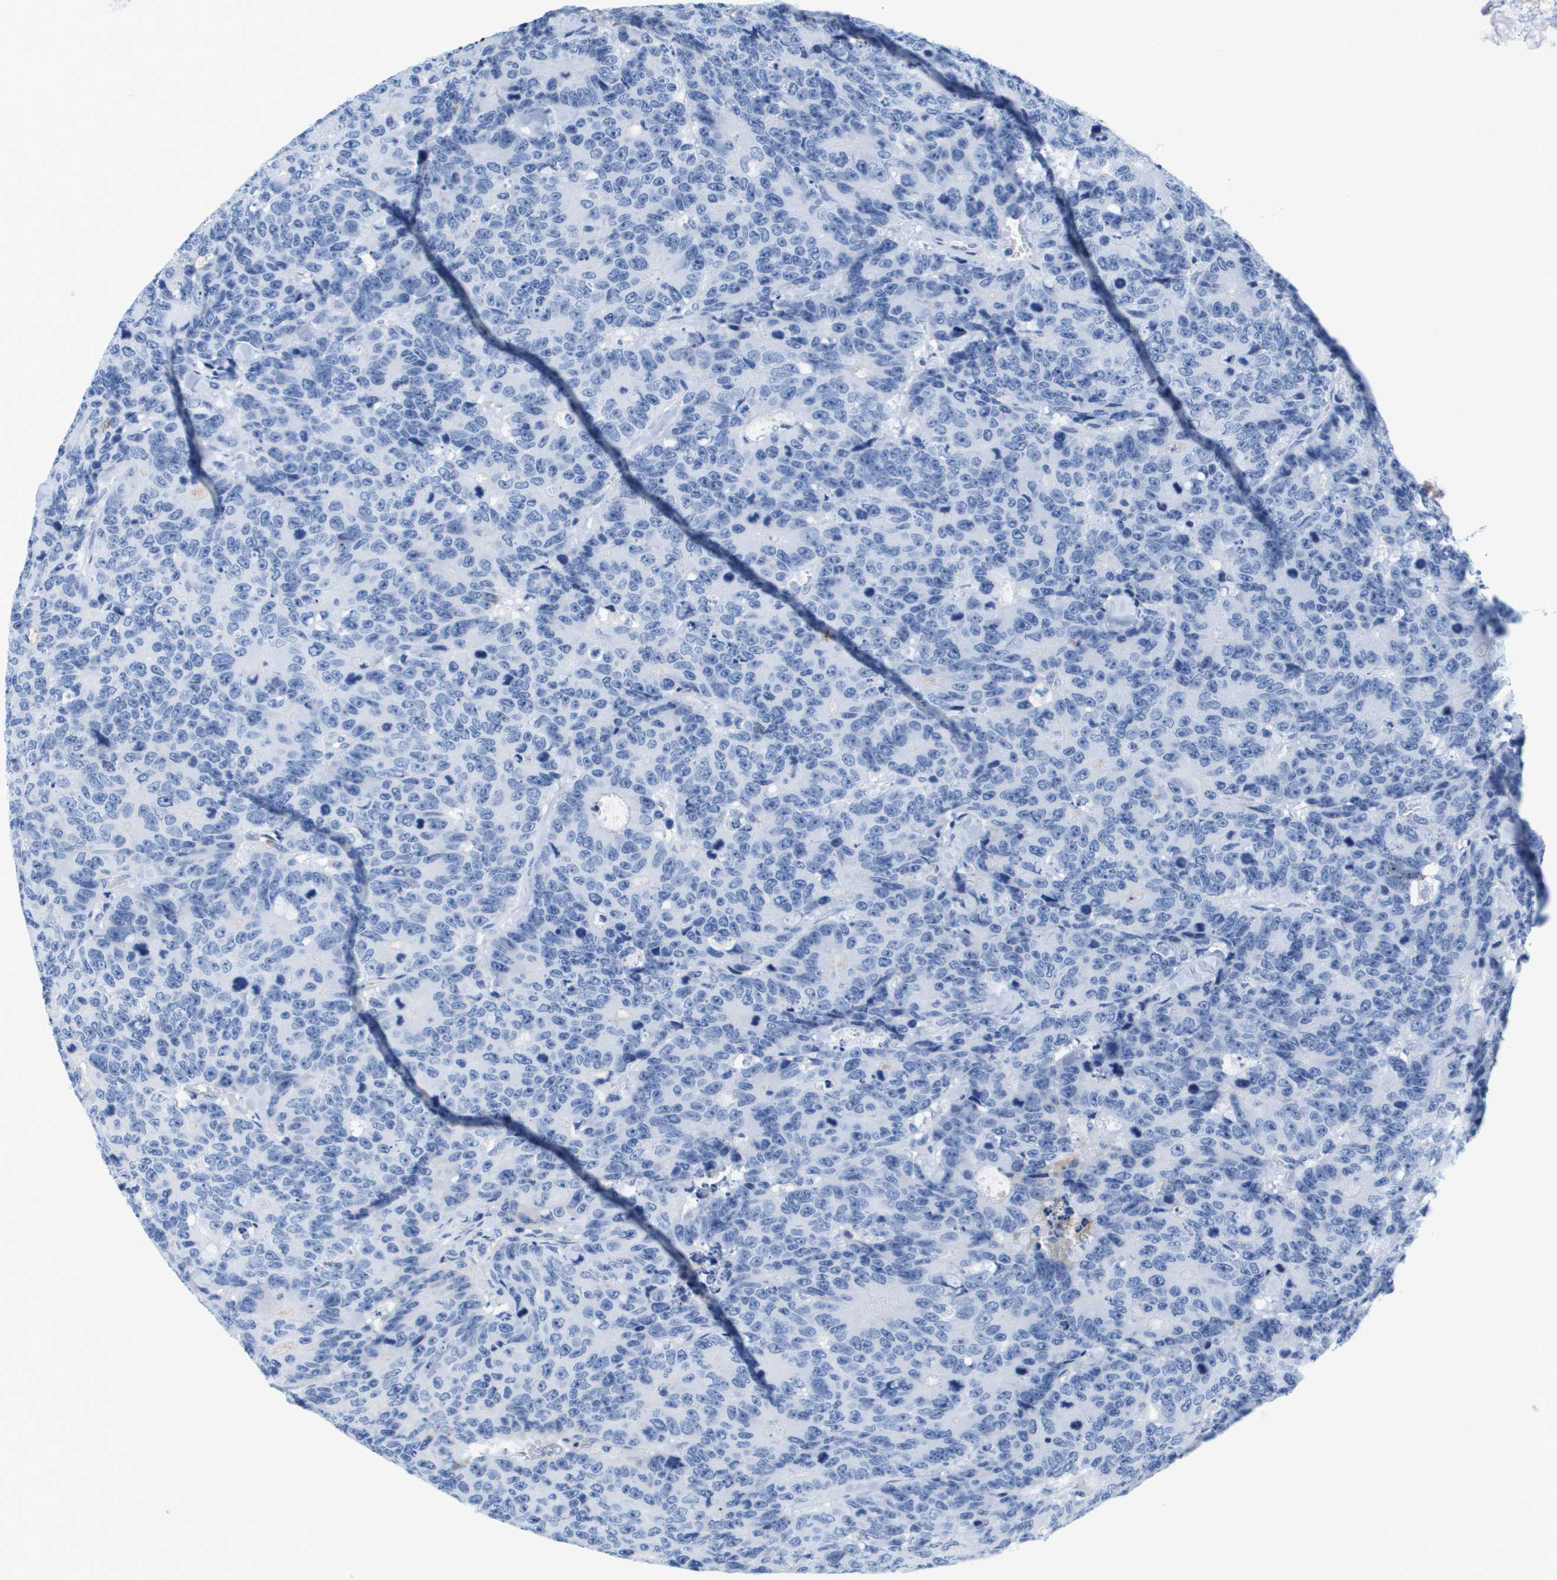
{"staining": {"intensity": "negative", "quantity": "none", "location": "none"}, "tissue": "colorectal cancer", "cell_type": "Tumor cells", "image_type": "cancer", "snomed": [{"axis": "morphology", "description": "Adenocarcinoma, NOS"}, {"axis": "topography", "description": "Colon"}], "caption": "A high-resolution micrograph shows IHC staining of colorectal cancer (adenocarcinoma), which shows no significant positivity in tumor cells.", "gene": "APOA1", "patient": {"sex": "female", "age": 86}}